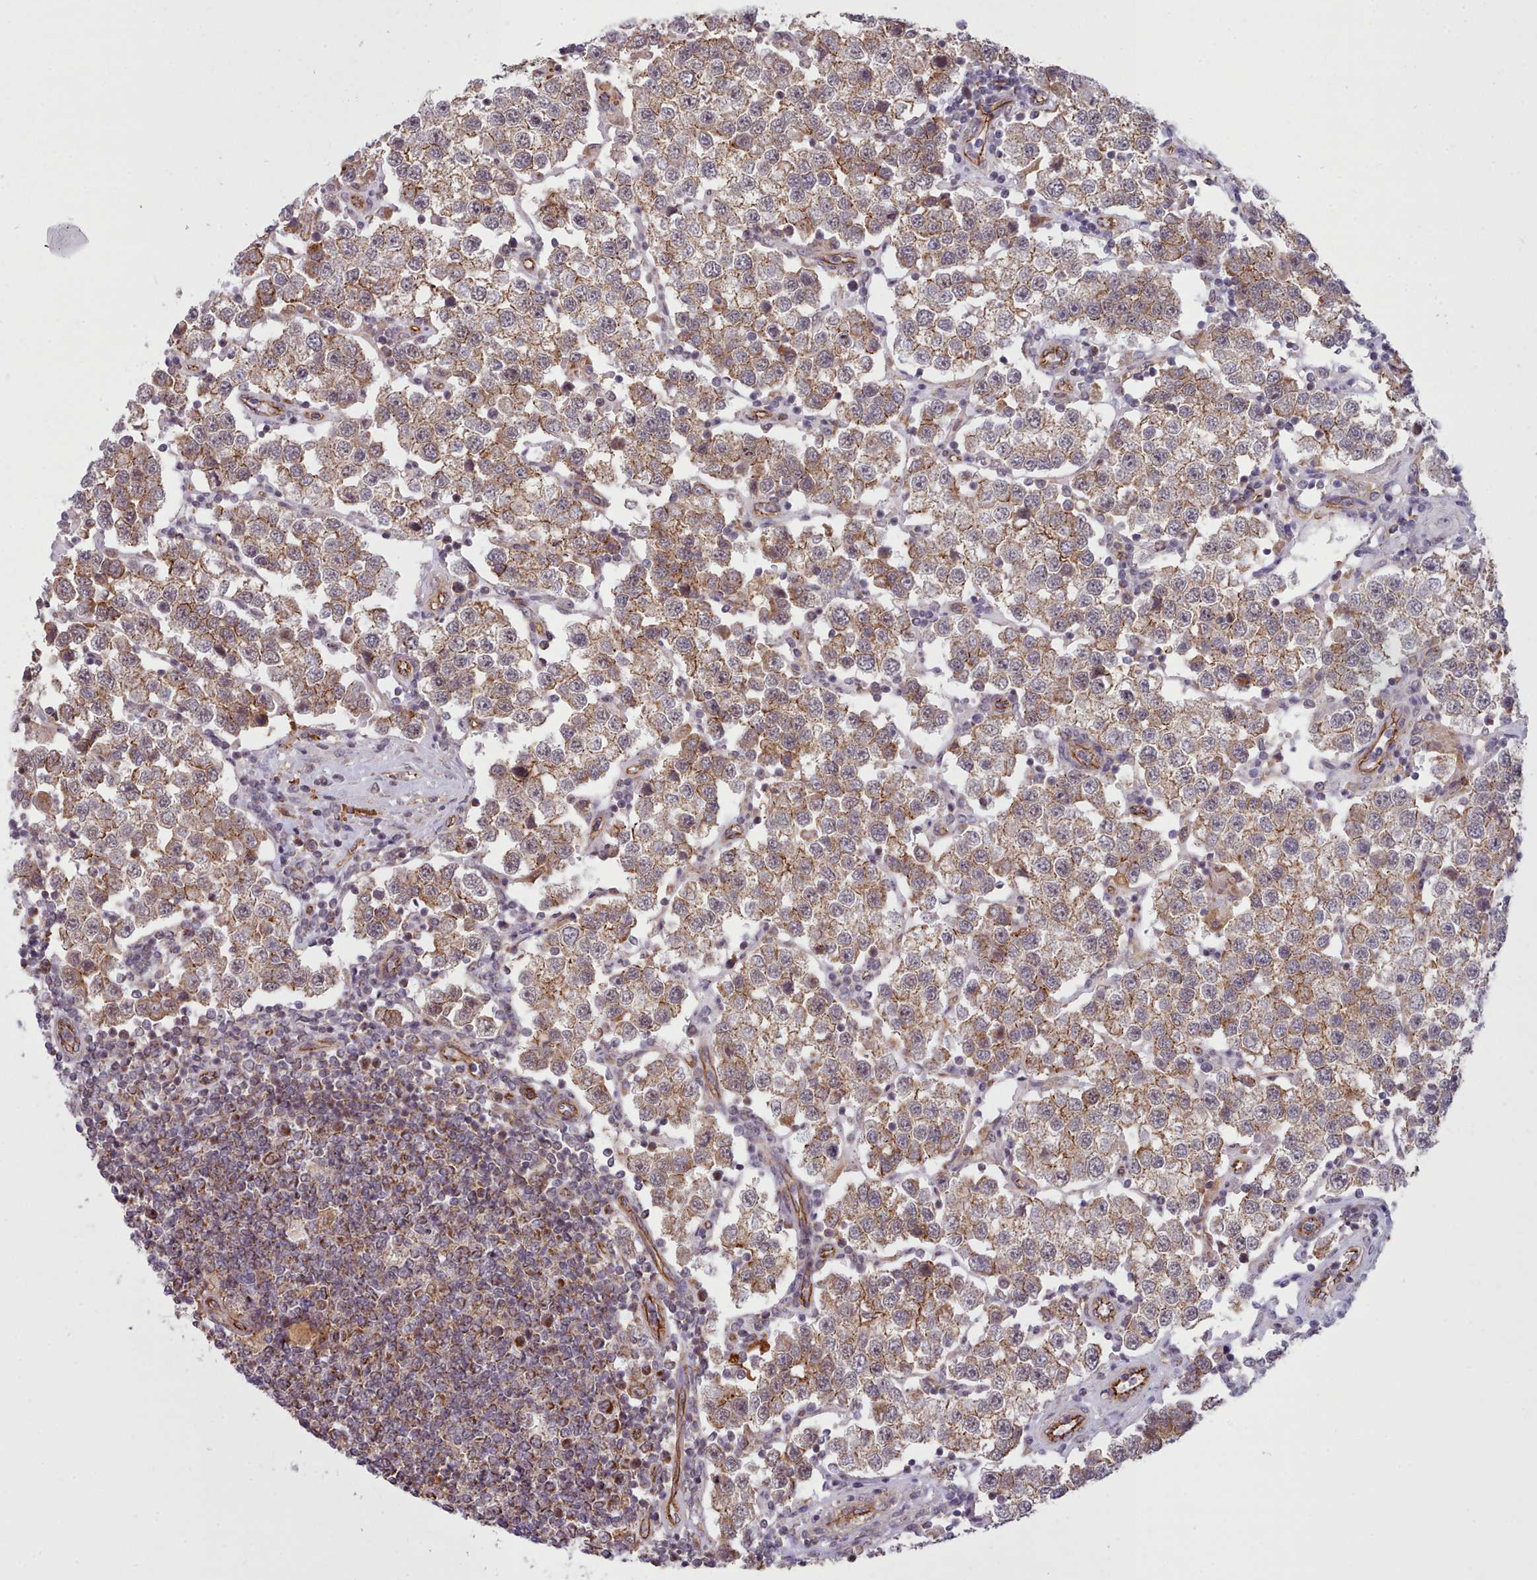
{"staining": {"intensity": "moderate", "quantity": ">75%", "location": "cytoplasmic/membranous"}, "tissue": "testis cancer", "cell_type": "Tumor cells", "image_type": "cancer", "snomed": [{"axis": "morphology", "description": "Seminoma, NOS"}, {"axis": "topography", "description": "Testis"}], "caption": "A medium amount of moderate cytoplasmic/membranous staining is present in approximately >75% of tumor cells in seminoma (testis) tissue.", "gene": "MRPL46", "patient": {"sex": "male", "age": 37}}